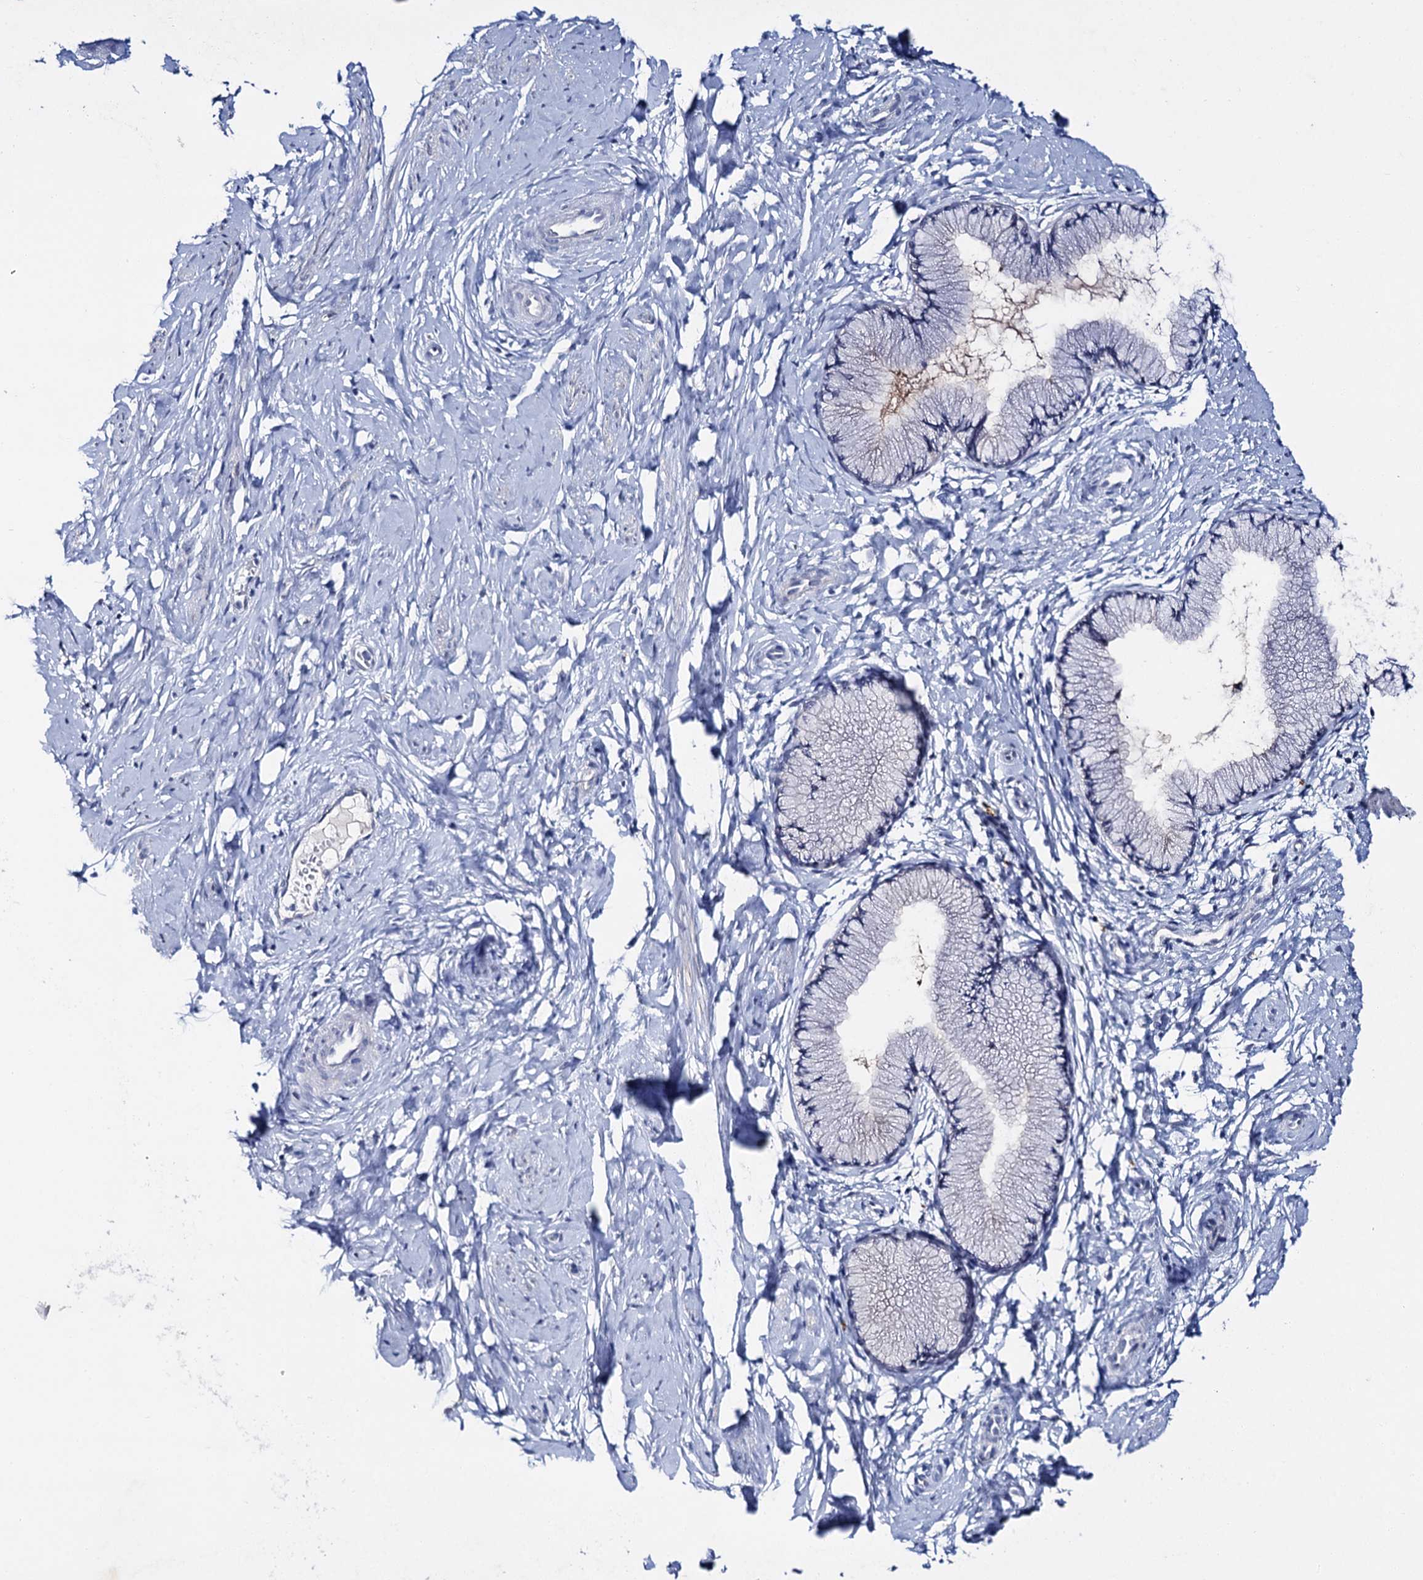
{"staining": {"intensity": "negative", "quantity": "none", "location": "none"}, "tissue": "cervix", "cell_type": "Glandular cells", "image_type": "normal", "snomed": [{"axis": "morphology", "description": "Normal tissue, NOS"}, {"axis": "topography", "description": "Cervix"}], "caption": "Immunohistochemical staining of normal human cervix displays no significant staining in glandular cells. Brightfield microscopy of IHC stained with DAB (3,3'-diaminobenzidine) (brown) and hematoxylin (blue), captured at high magnification.", "gene": "LYZL4", "patient": {"sex": "female", "age": 33}}